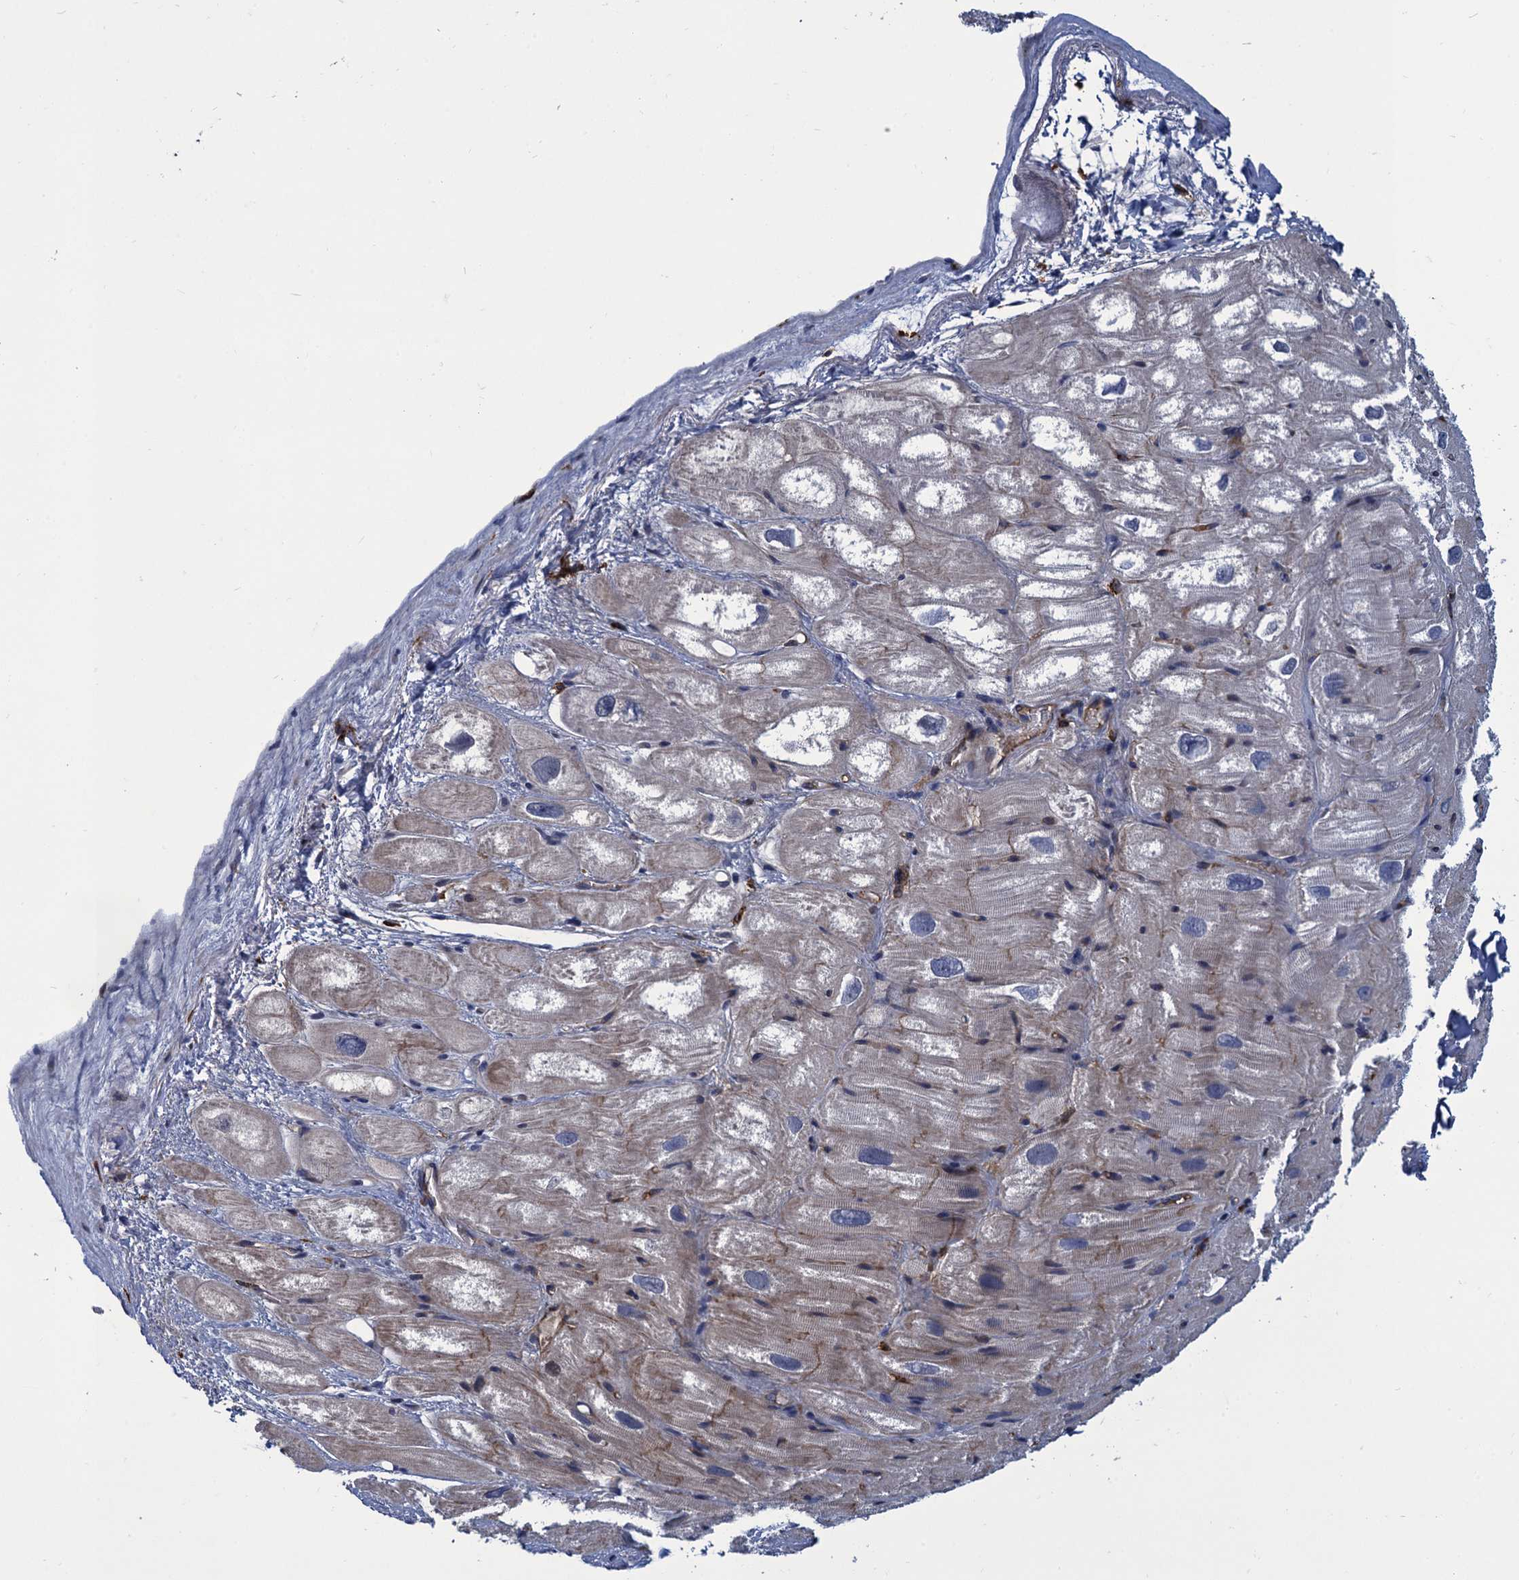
{"staining": {"intensity": "negative", "quantity": "none", "location": "none"}, "tissue": "heart muscle", "cell_type": "Cardiomyocytes", "image_type": "normal", "snomed": [{"axis": "morphology", "description": "Normal tissue, NOS"}, {"axis": "topography", "description": "Heart"}], "caption": "Immunohistochemistry image of normal heart muscle: heart muscle stained with DAB exhibits no significant protein staining in cardiomyocytes.", "gene": "DNHD1", "patient": {"sex": "male", "age": 50}}